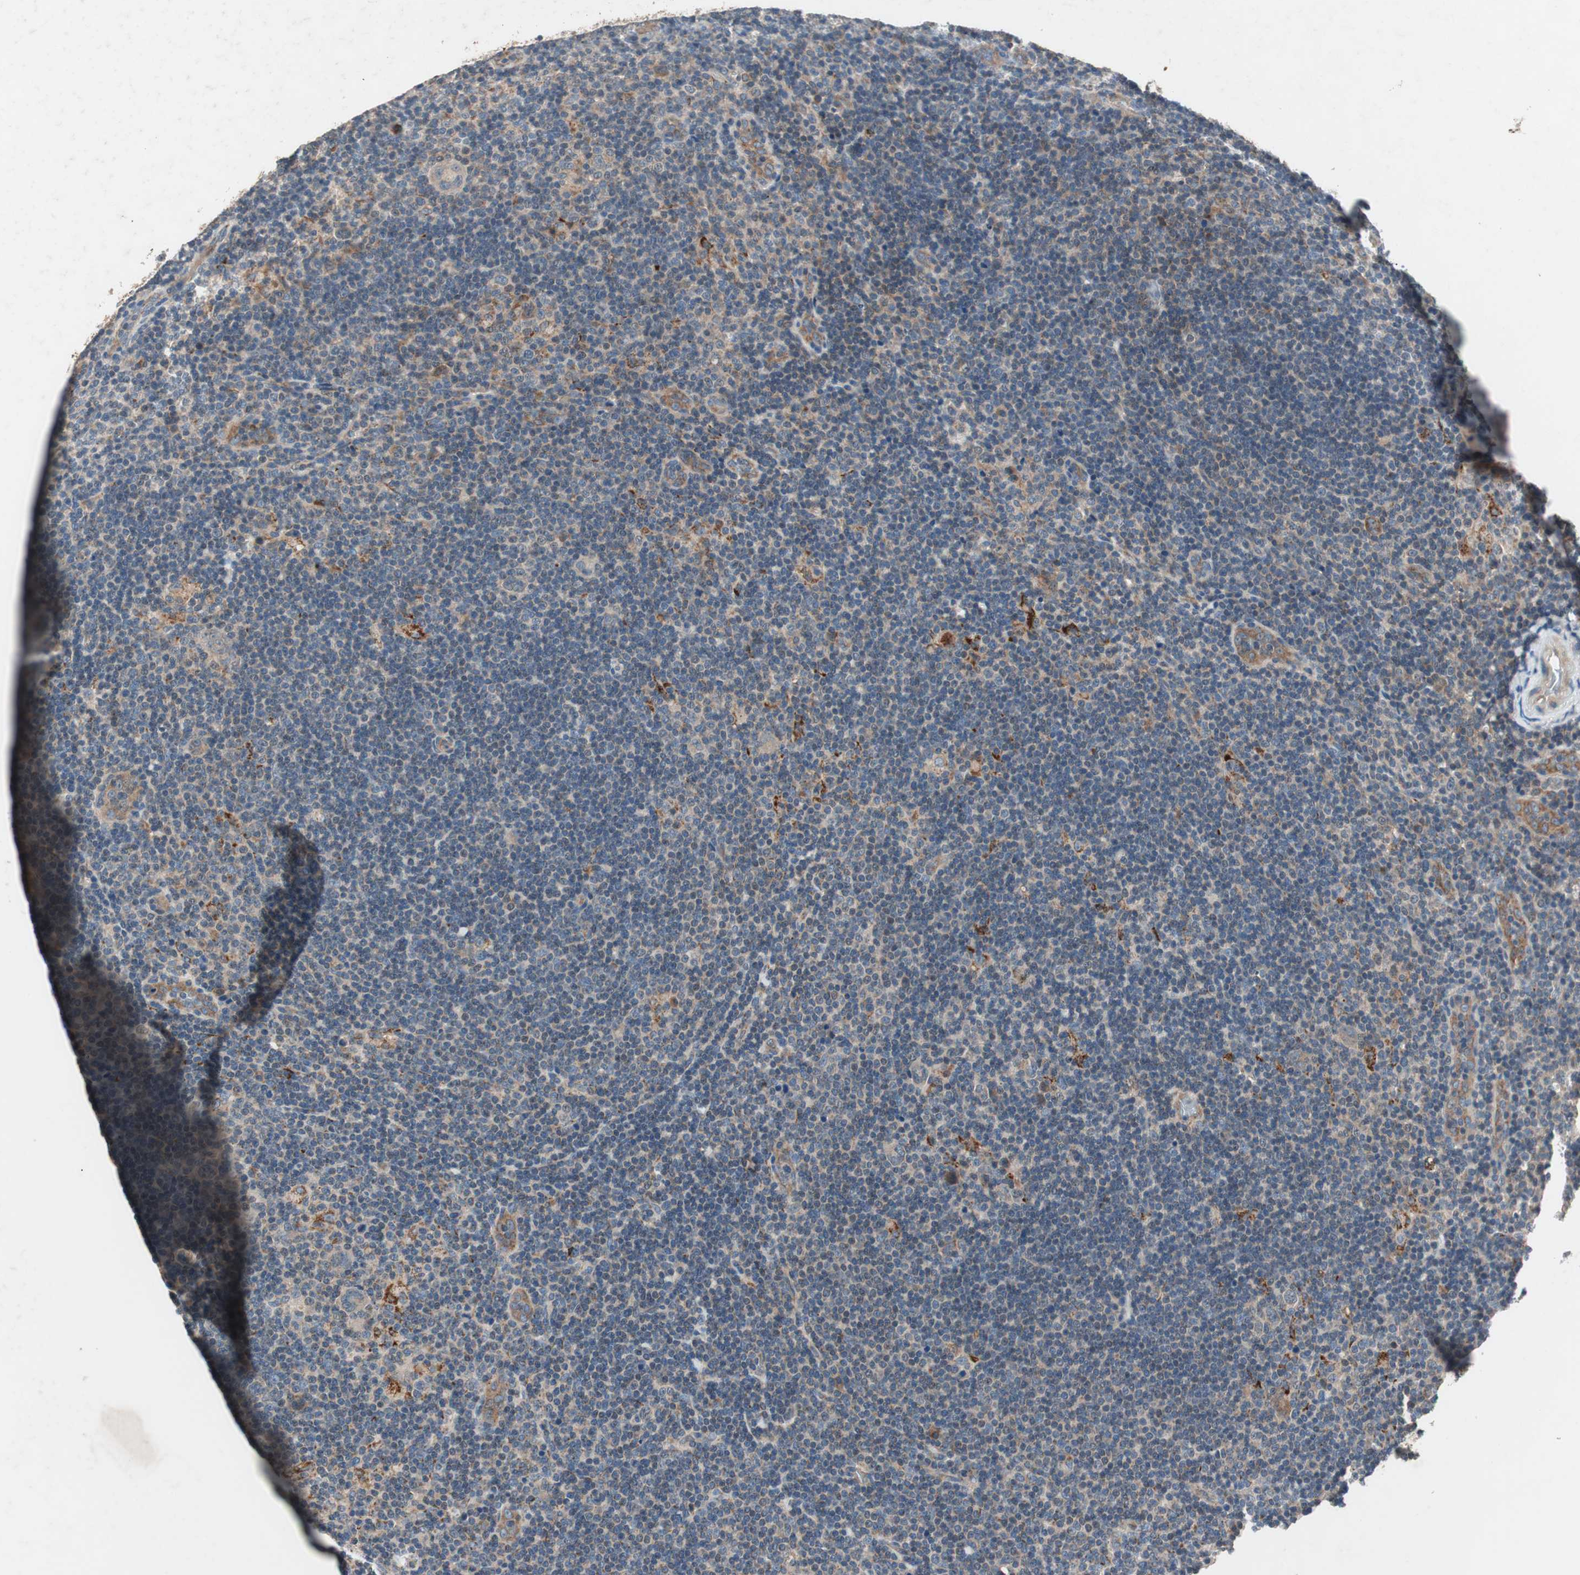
{"staining": {"intensity": "moderate", "quantity": ">75%", "location": "cytoplasmic/membranous"}, "tissue": "lymphoma", "cell_type": "Tumor cells", "image_type": "cancer", "snomed": [{"axis": "morphology", "description": "Hodgkin's disease, NOS"}, {"axis": "topography", "description": "Lymph node"}], "caption": "Lymphoma was stained to show a protein in brown. There is medium levels of moderate cytoplasmic/membranous positivity in approximately >75% of tumor cells.", "gene": "HPN", "patient": {"sex": "female", "age": 57}}